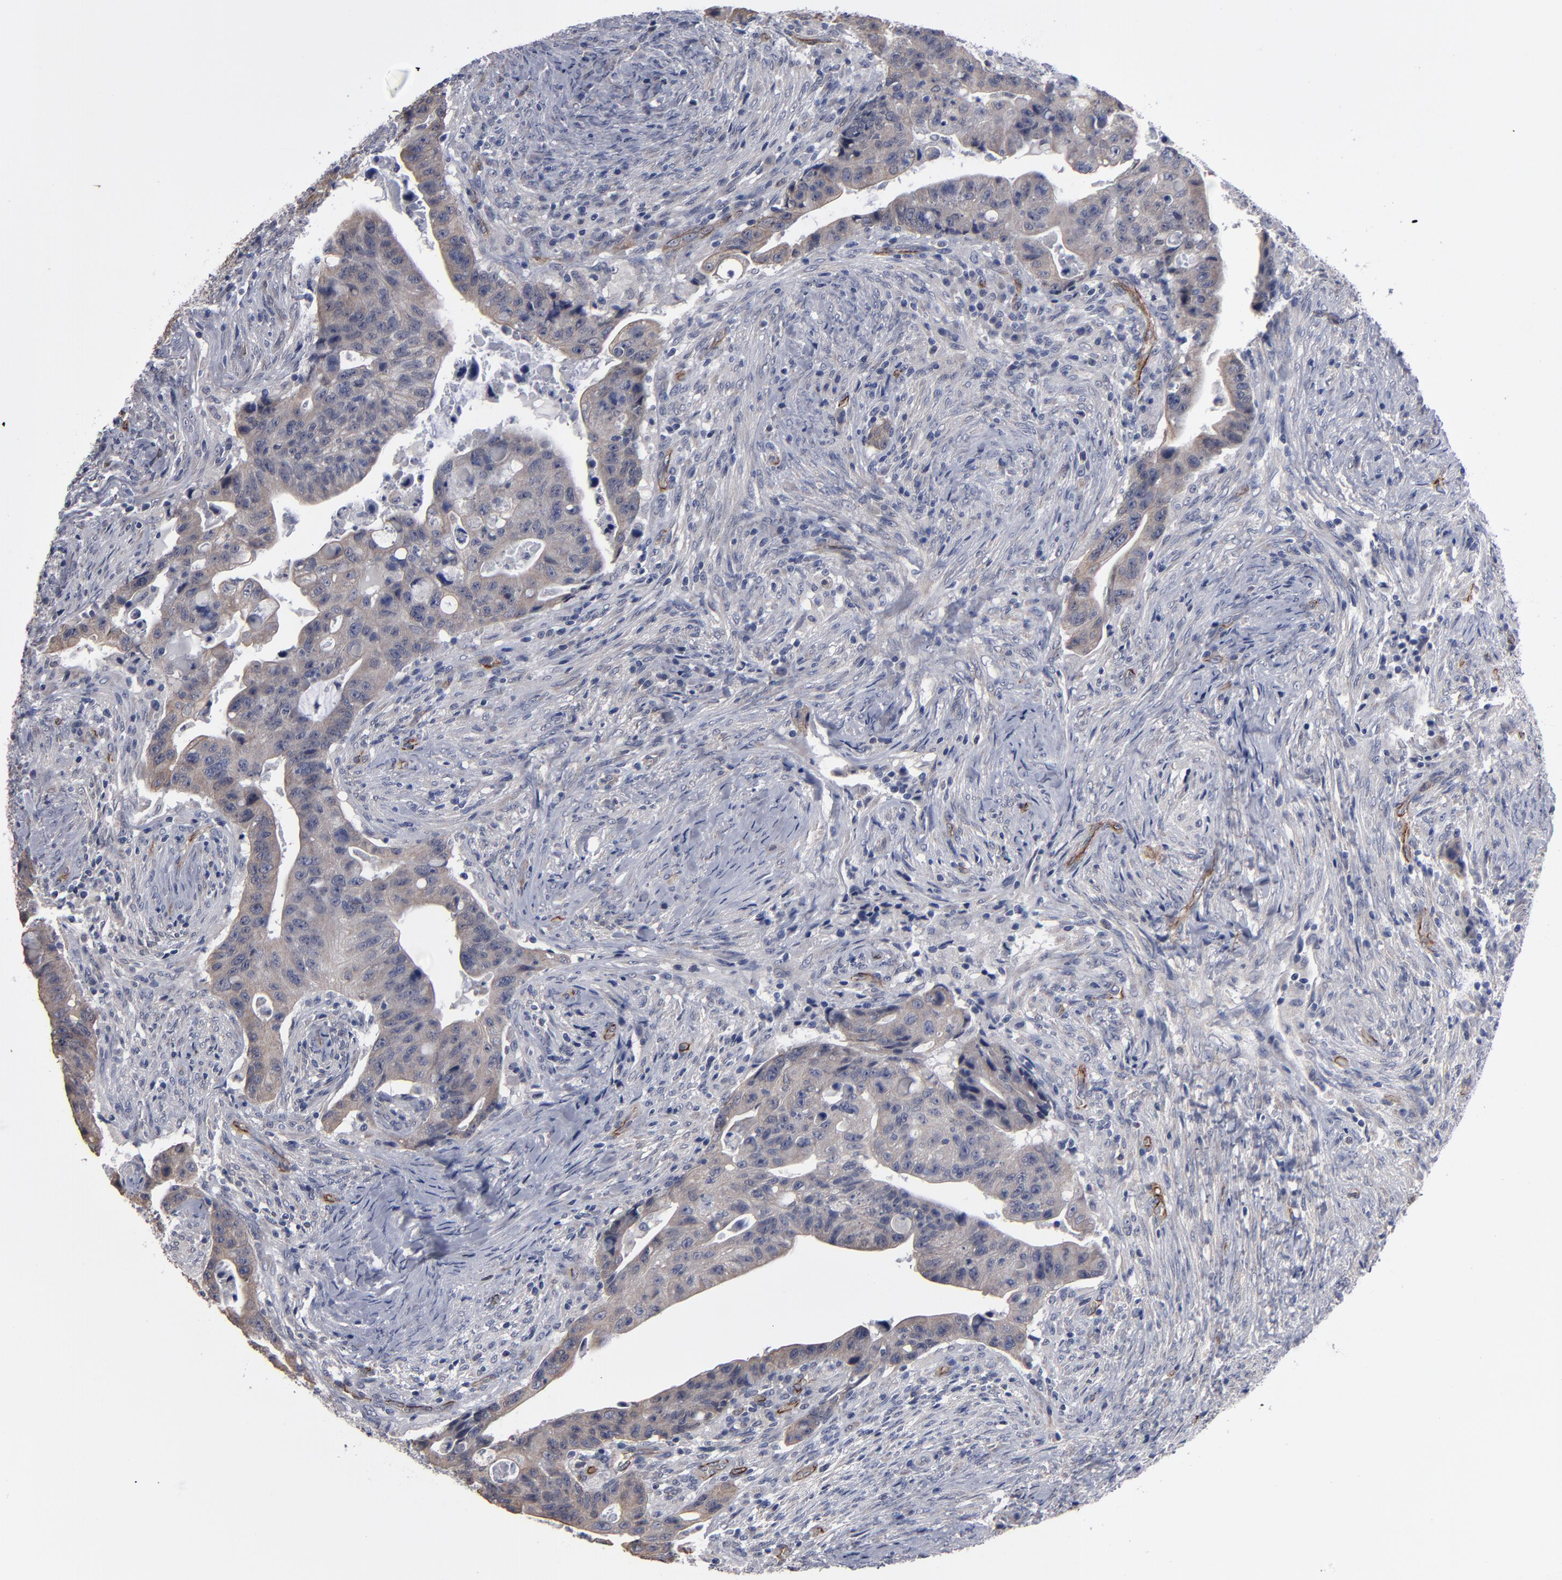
{"staining": {"intensity": "weak", "quantity": ">75%", "location": "cytoplasmic/membranous"}, "tissue": "colorectal cancer", "cell_type": "Tumor cells", "image_type": "cancer", "snomed": [{"axis": "morphology", "description": "Adenocarcinoma, NOS"}, {"axis": "topography", "description": "Rectum"}], "caption": "DAB (3,3'-diaminobenzidine) immunohistochemical staining of human colorectal cancer (adenocarcinoma) exhibits weak cytoplasmic/membranous protein staining in approximately >75% of tumor cells. (Stains: DAB (3,3'-diaminobenzidine) in brown, nuclei in blue, Microscopy: brightfield microscopy at high magnification).", "gene": "ZNF175", "patient": {"sex": "female", "age": 71}}